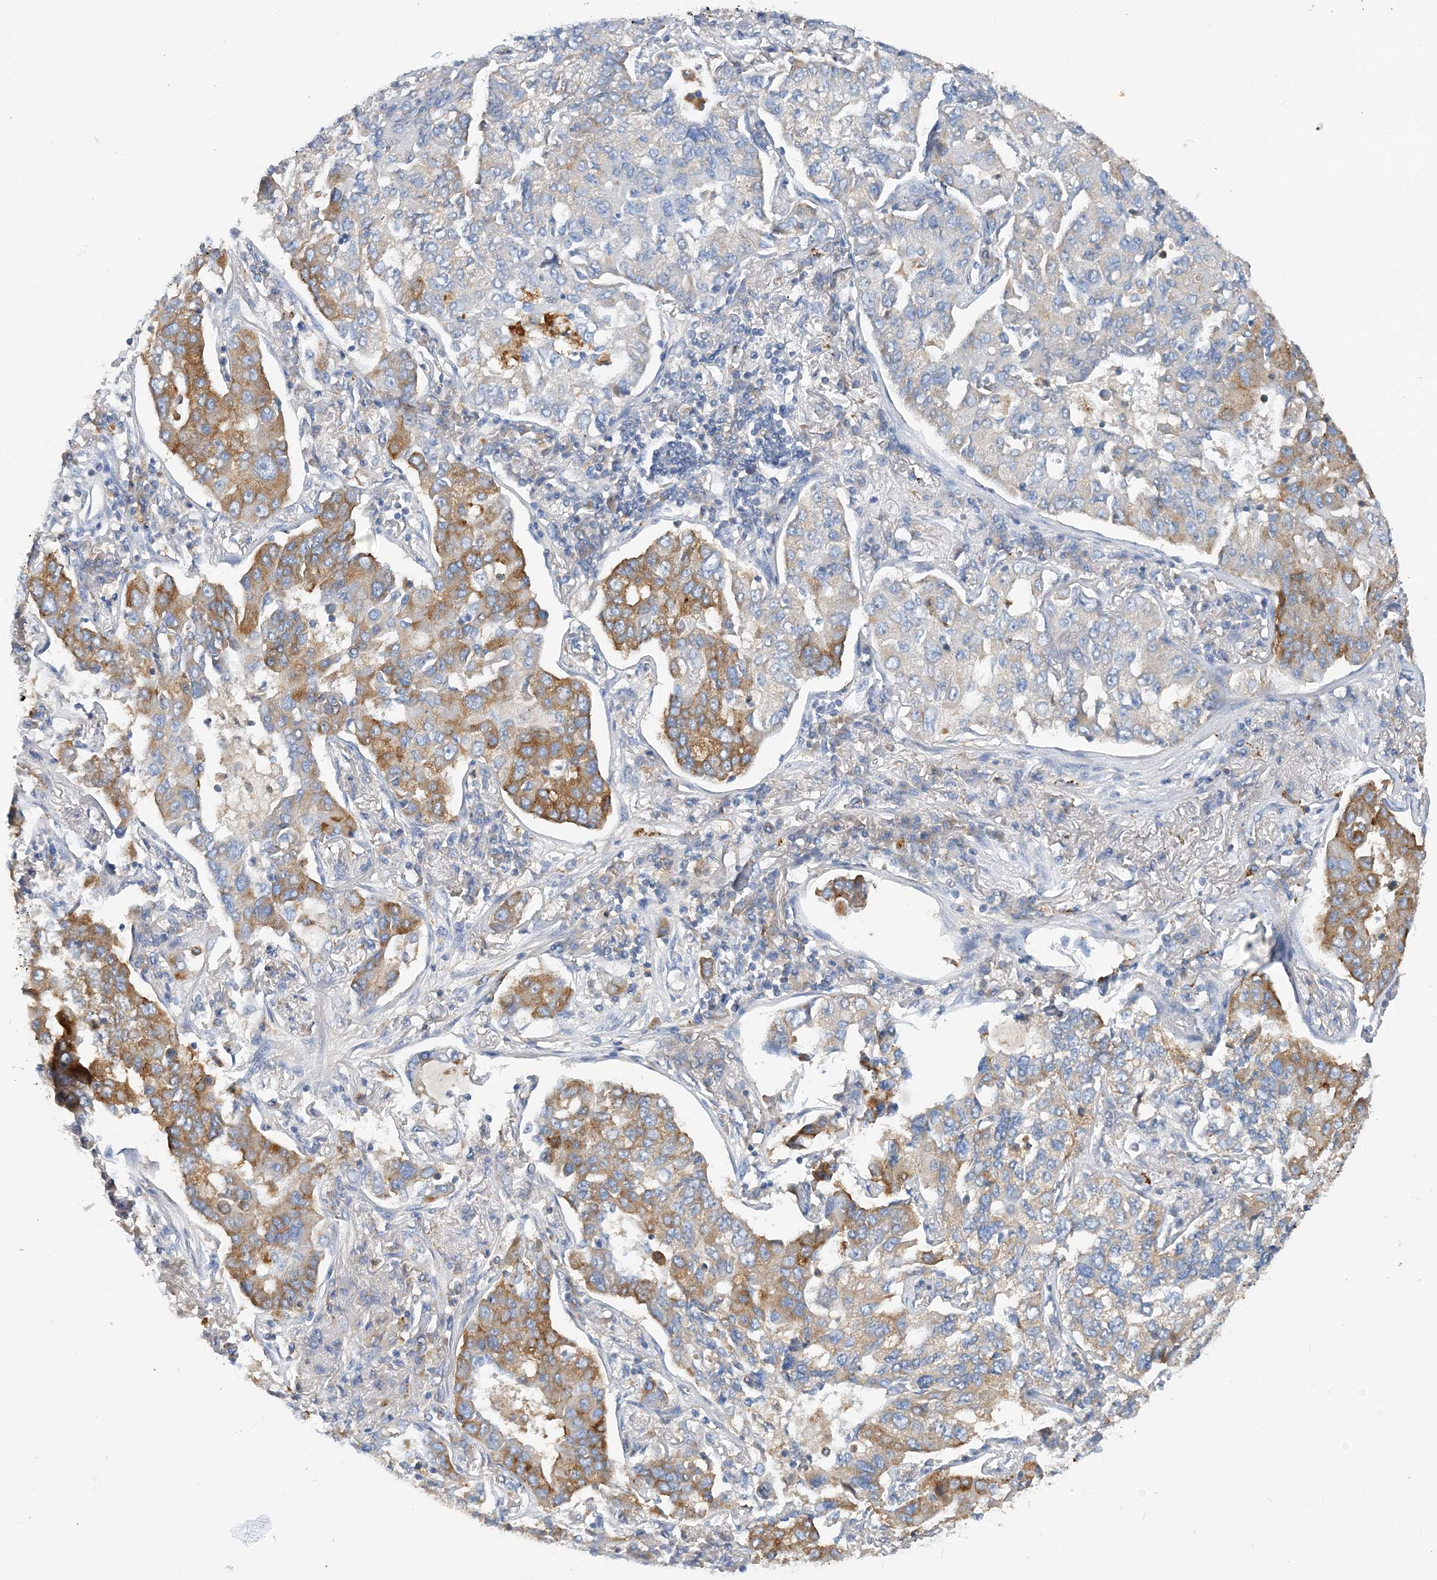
{"staining": {"intensity": "moderate", "quantity": "25%-75%", "location": "cytoplasmic/membranous"}, "tissue": "lung cancer", "cell_type": "Tumor cells", "image_type": "cancer", "snomed": [{"axis": "morphology", "description": "Adenocarcinoma, NOS"}, {"axis": "topography", "description": "Lung"}], "caption": "Lung cancer stained for a protein displays moderate cytoplasmic/membranous positivity in tumor cells.", "gene": "GRINA", "patient": {"sex": "male", "age": 49}}